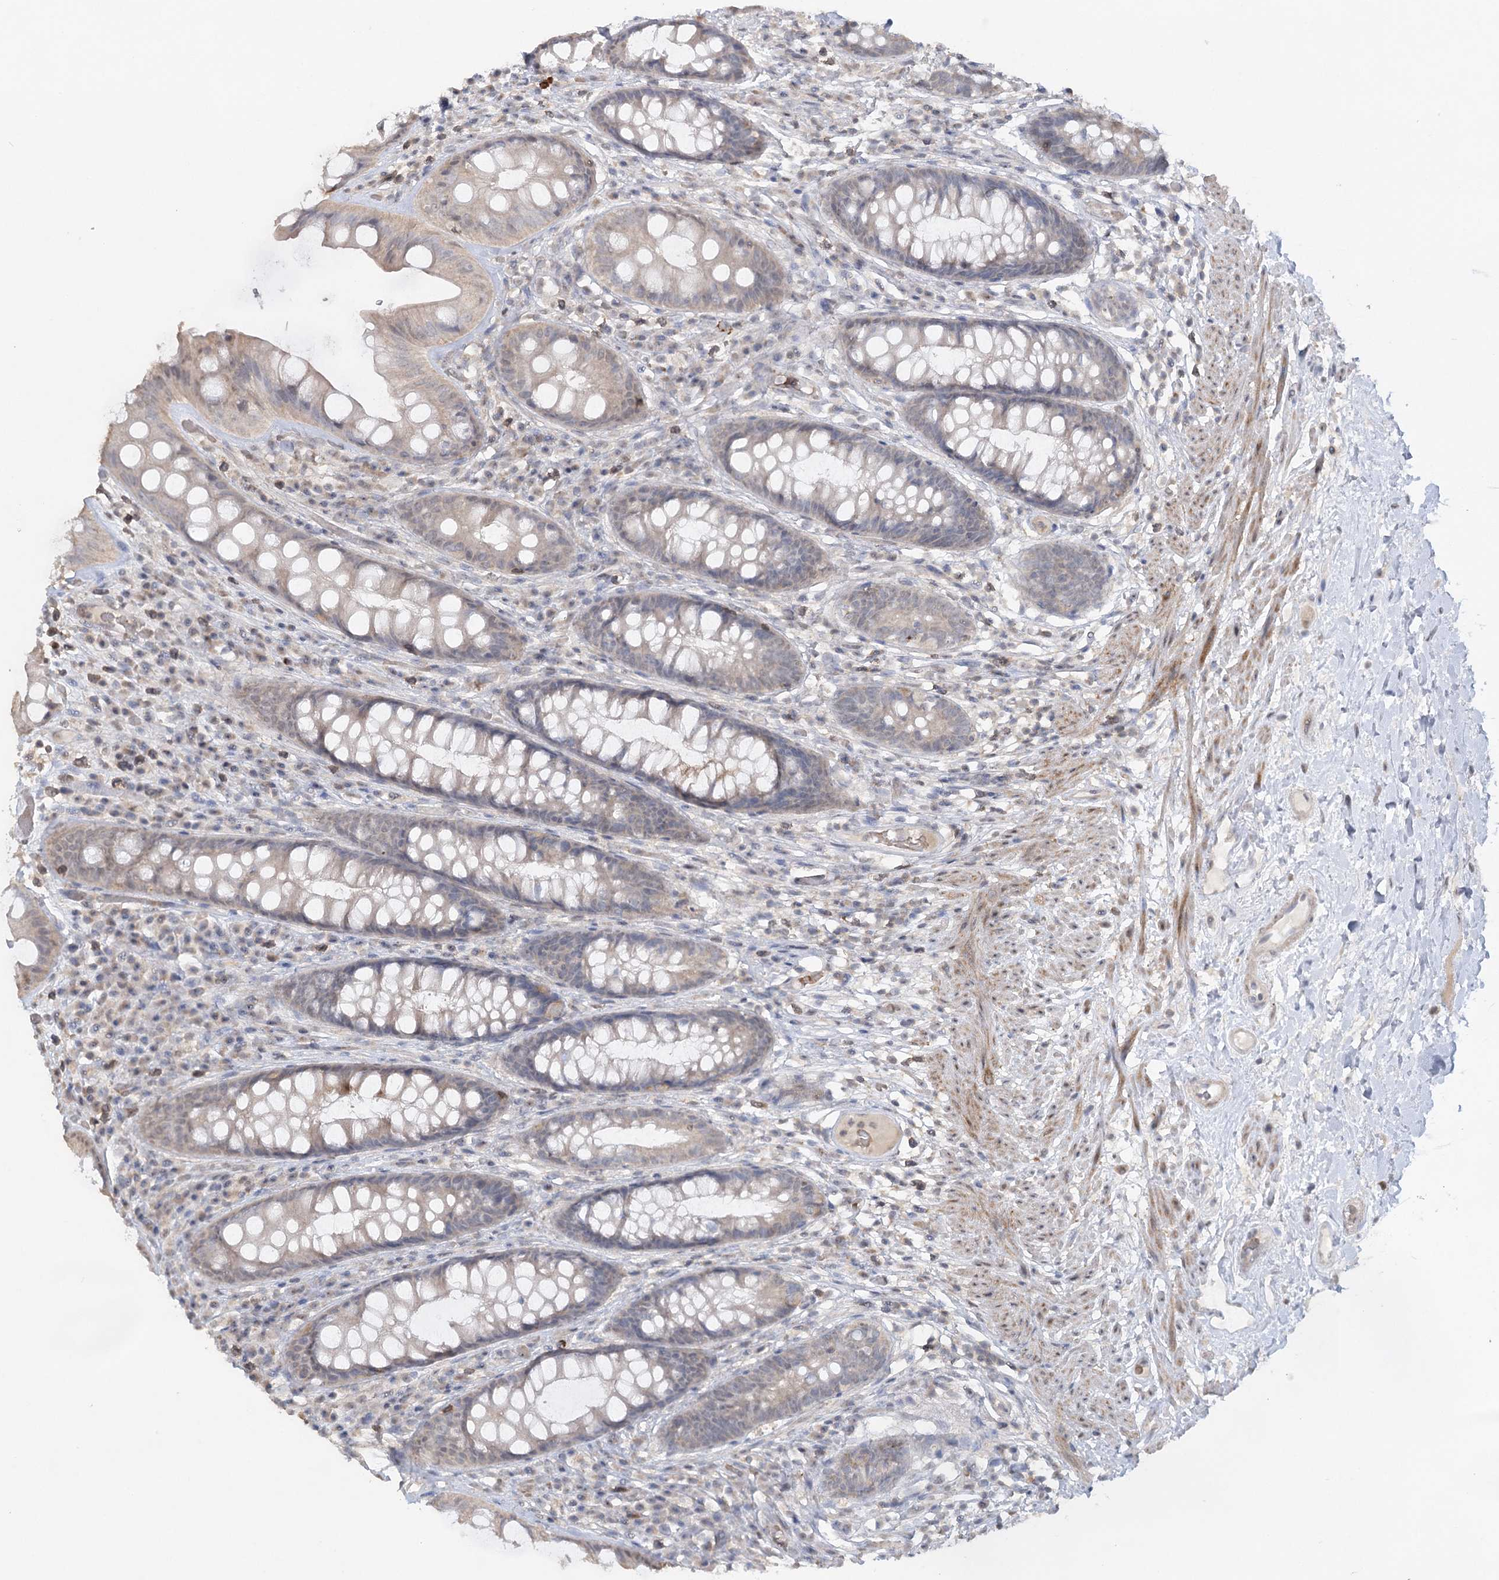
{"staining": {"intensity": "weak", "quantity": "25%-75%", "location": "cytoplasmic/membranous"}, "tissue": "rectum", "cell_type": "Glandular cells", "image_type": "normal", "snomed": [{"axis": "morphology", "description": "Normal tissue, NOS"}, {"axis": "topography", "description": "Rectum"}], "caption": "IHC photomicrograph of normal rectum: human rectum stained using immunohistochemistry (IHC) exhibits low levels of weak protein expression localized specifically in the cytoplasmic/membranous of glandular cells, appearing as a cytoplasmic/membranous brown color.", "gene": "TRAF3IP1", "patient": {"sex": "male", "age": 74}}